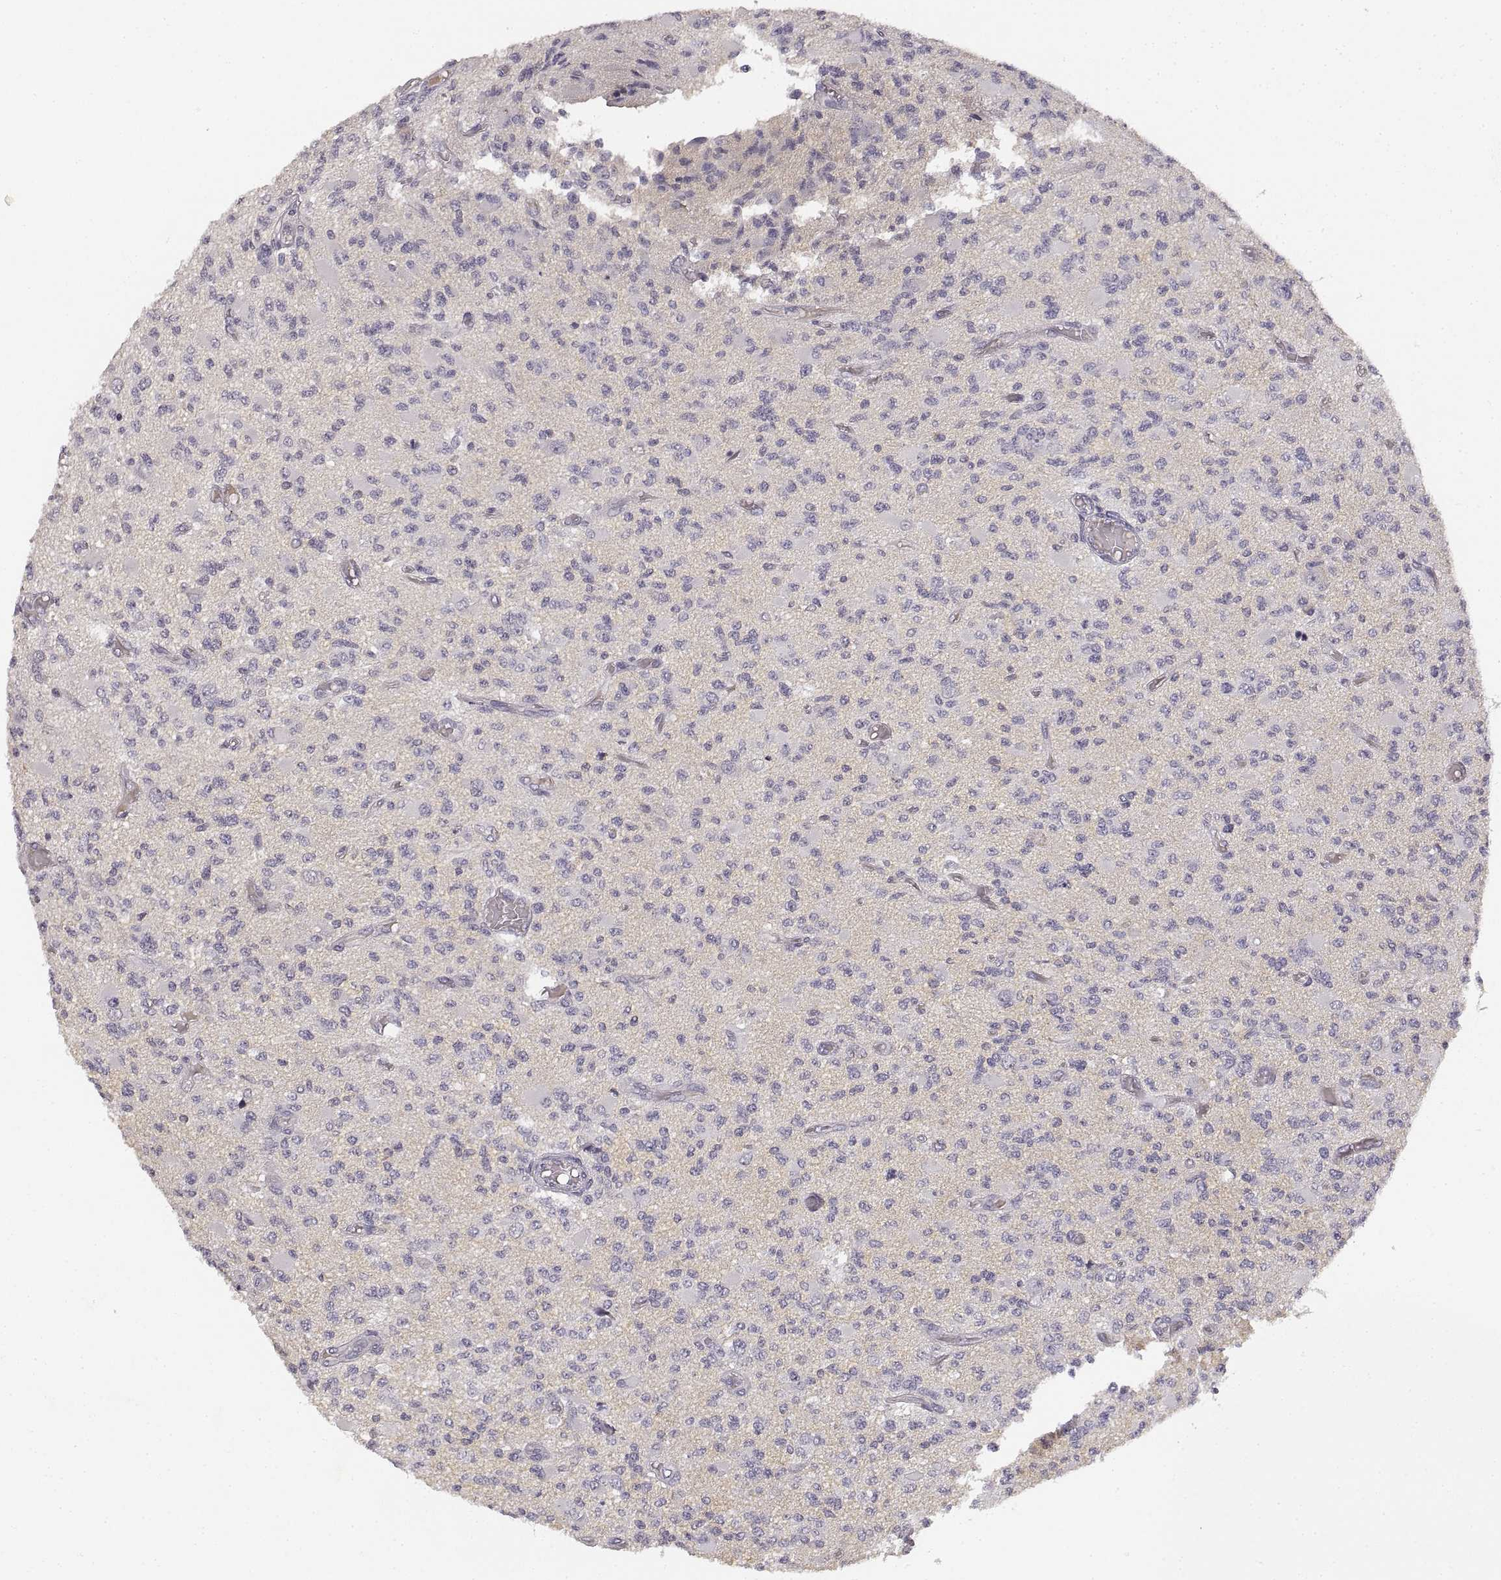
{"staining": {"intensity": "negative", "quantity": "none", "location": "none"}, "tissue": "glioma", "cell_type": "Tumor cells", "image_type": "cancer", "snomed": [{"axis": "morphology", "description": "Glioma, malignant, High grade"}, {"axis": "topography", "description": "Brain"}], "caption": "Immunohistochemical staining of glioma shows no significant staining in tumor cells.", "gene": "RUNDC3A", "patient": {"sex": "female", "age": 63}}